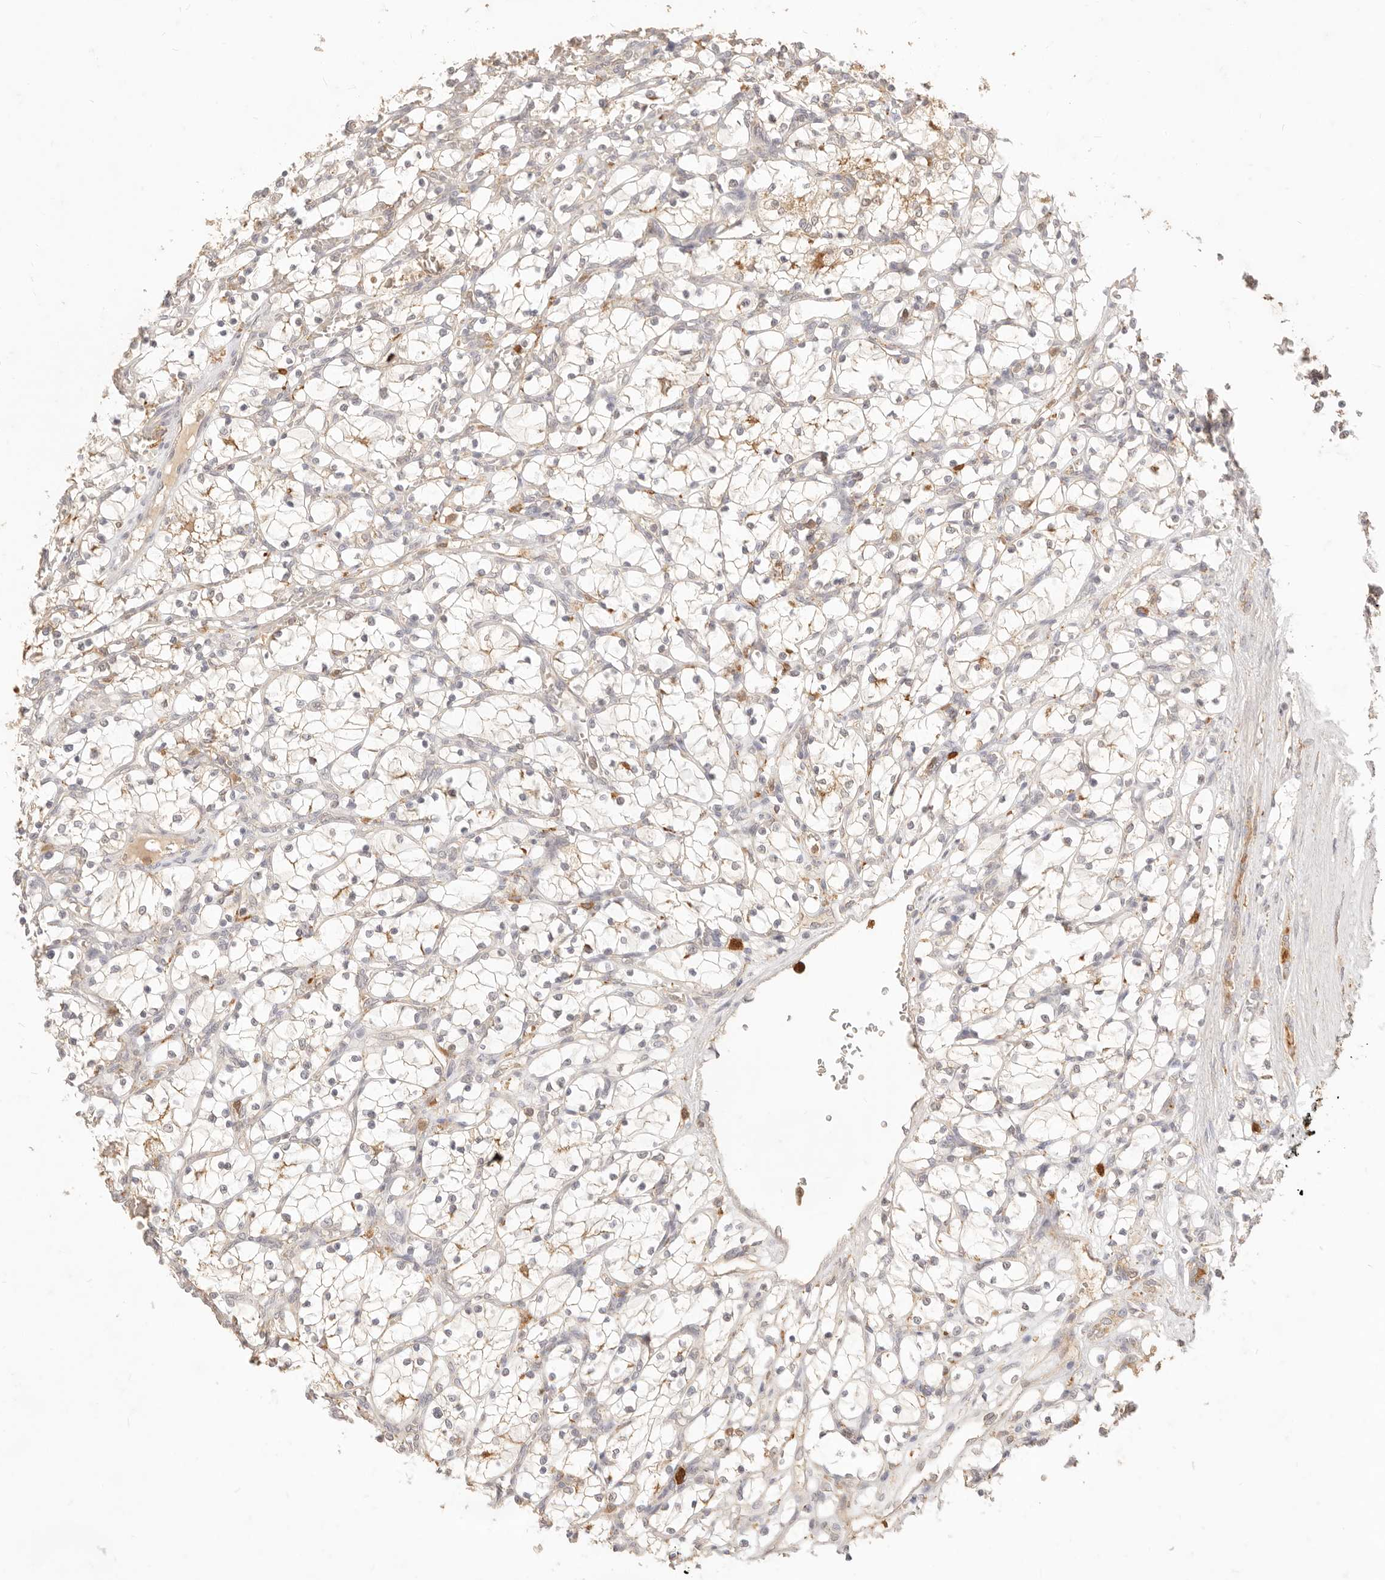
{"staining": {"intensity": "weak", "quantity": "<25%", "location": "cytoplasmic/membranous"}, "tissue": "renal cancer", "cell_type": "Tumor cells", "image_type": "cancer", "snomed": [{"axis": "morphology", "description": "Adenocarcinoma, NOS"}, {"axis": "topography", "description": "Kidney"}], "caption": "Tumor cells are negative for protein expression in human renal adenocarcinoma.", "gene": "TMTC2", "patient": {"sex": "female", "age": 69}}